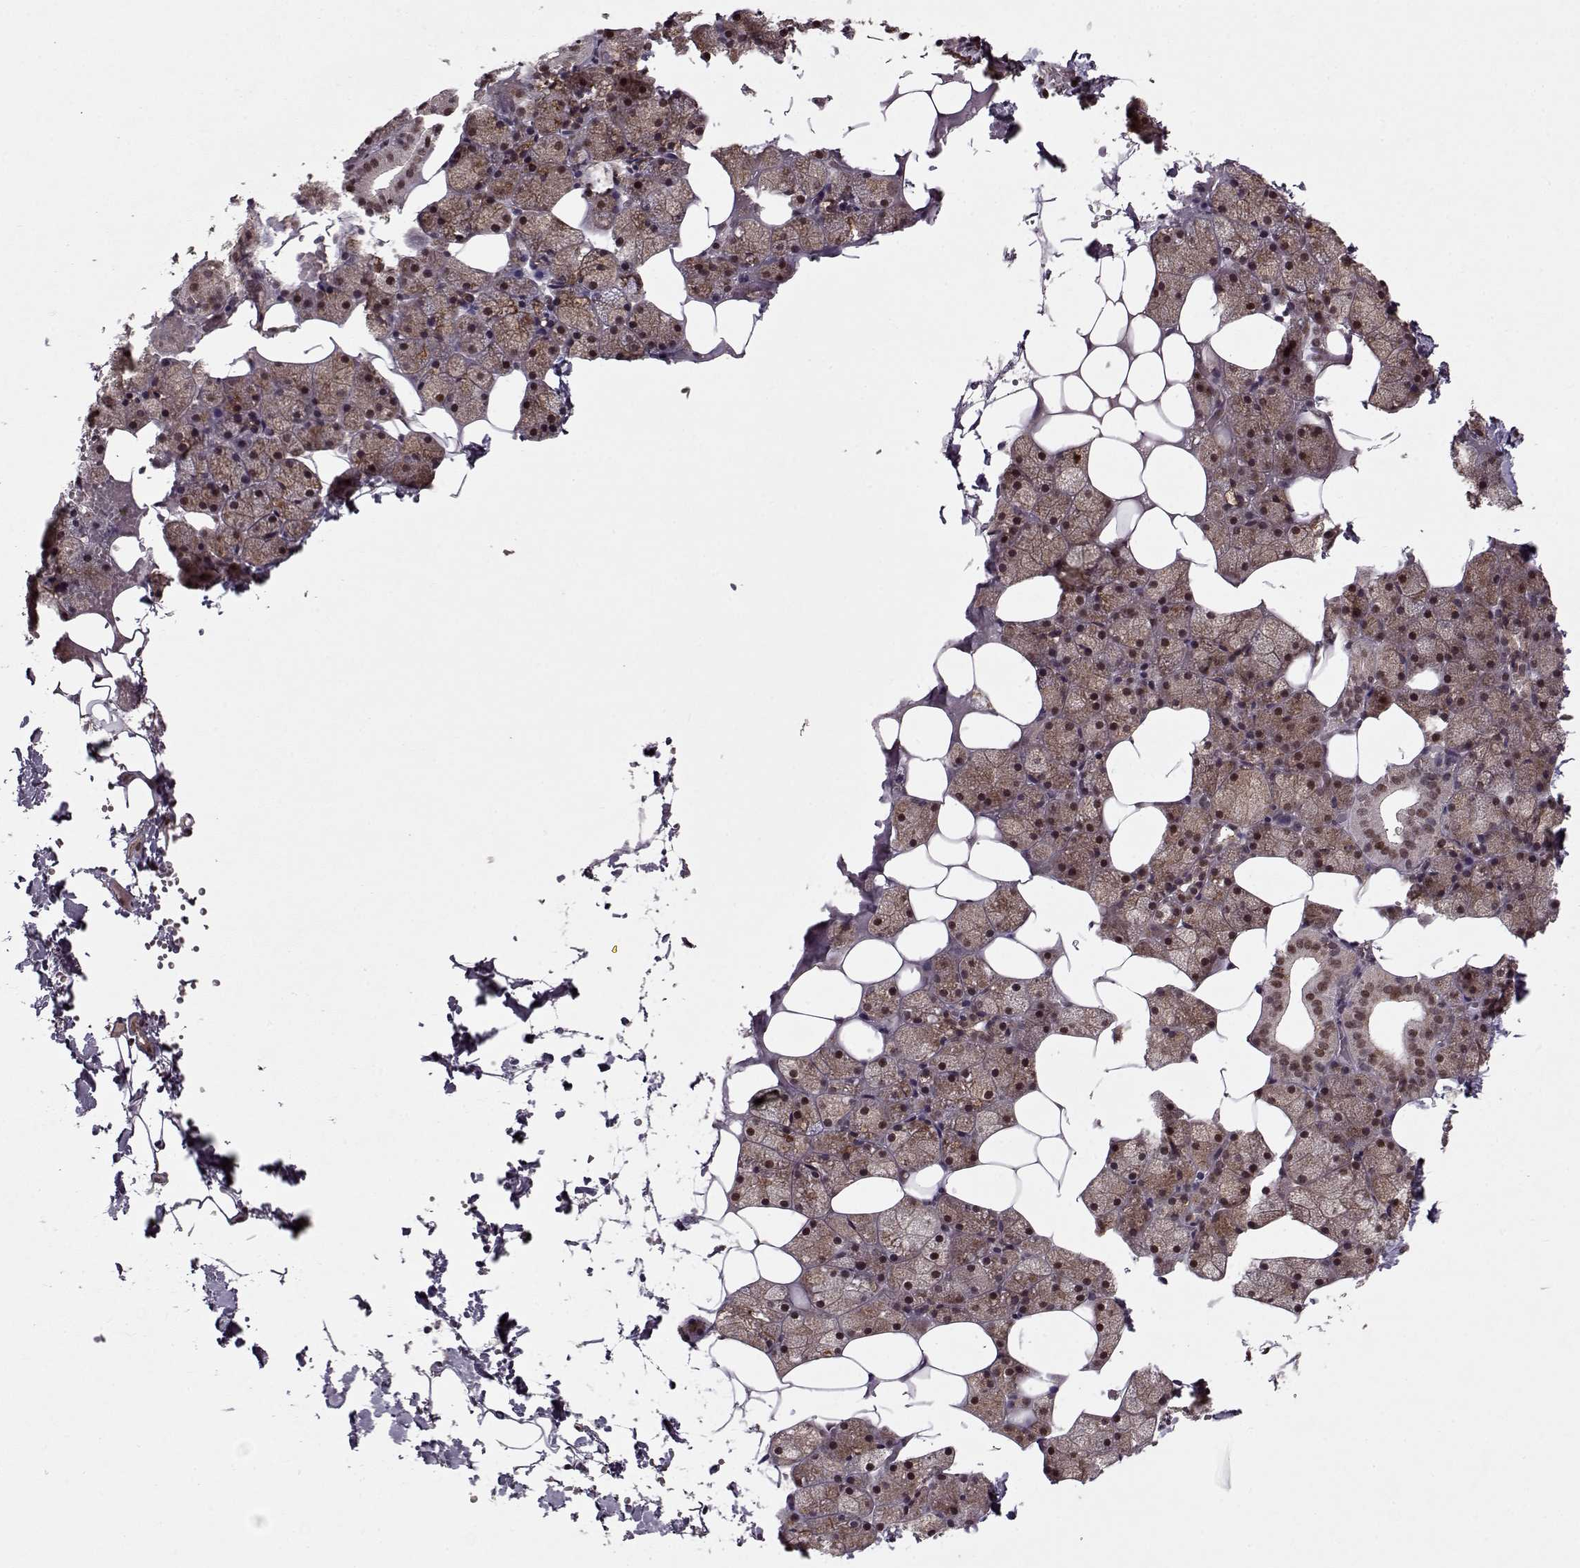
{"staining": {"intensity": "strong", "quantity": ">75%", "location": "nuclear"}, "tissue": "salivary gland", "cell_type": "Glandular cells", "image_type": "normal", "snomed": [{"axis": "morphology", "description": "Normal tissue, NOS"}, {"axis": "topography", "description": "Salivary gland"}], "caption": "A brown stain highlights strong nuclear expression of a protein in glandular cells of unremarkable human salivary gland. (DAB (3,3'-diaminobenzidine) IHC, brown staining for protein, blue staining for nuclei).", "gene": "PSMA7", "patient": {"sex": "male", "age": 38}}